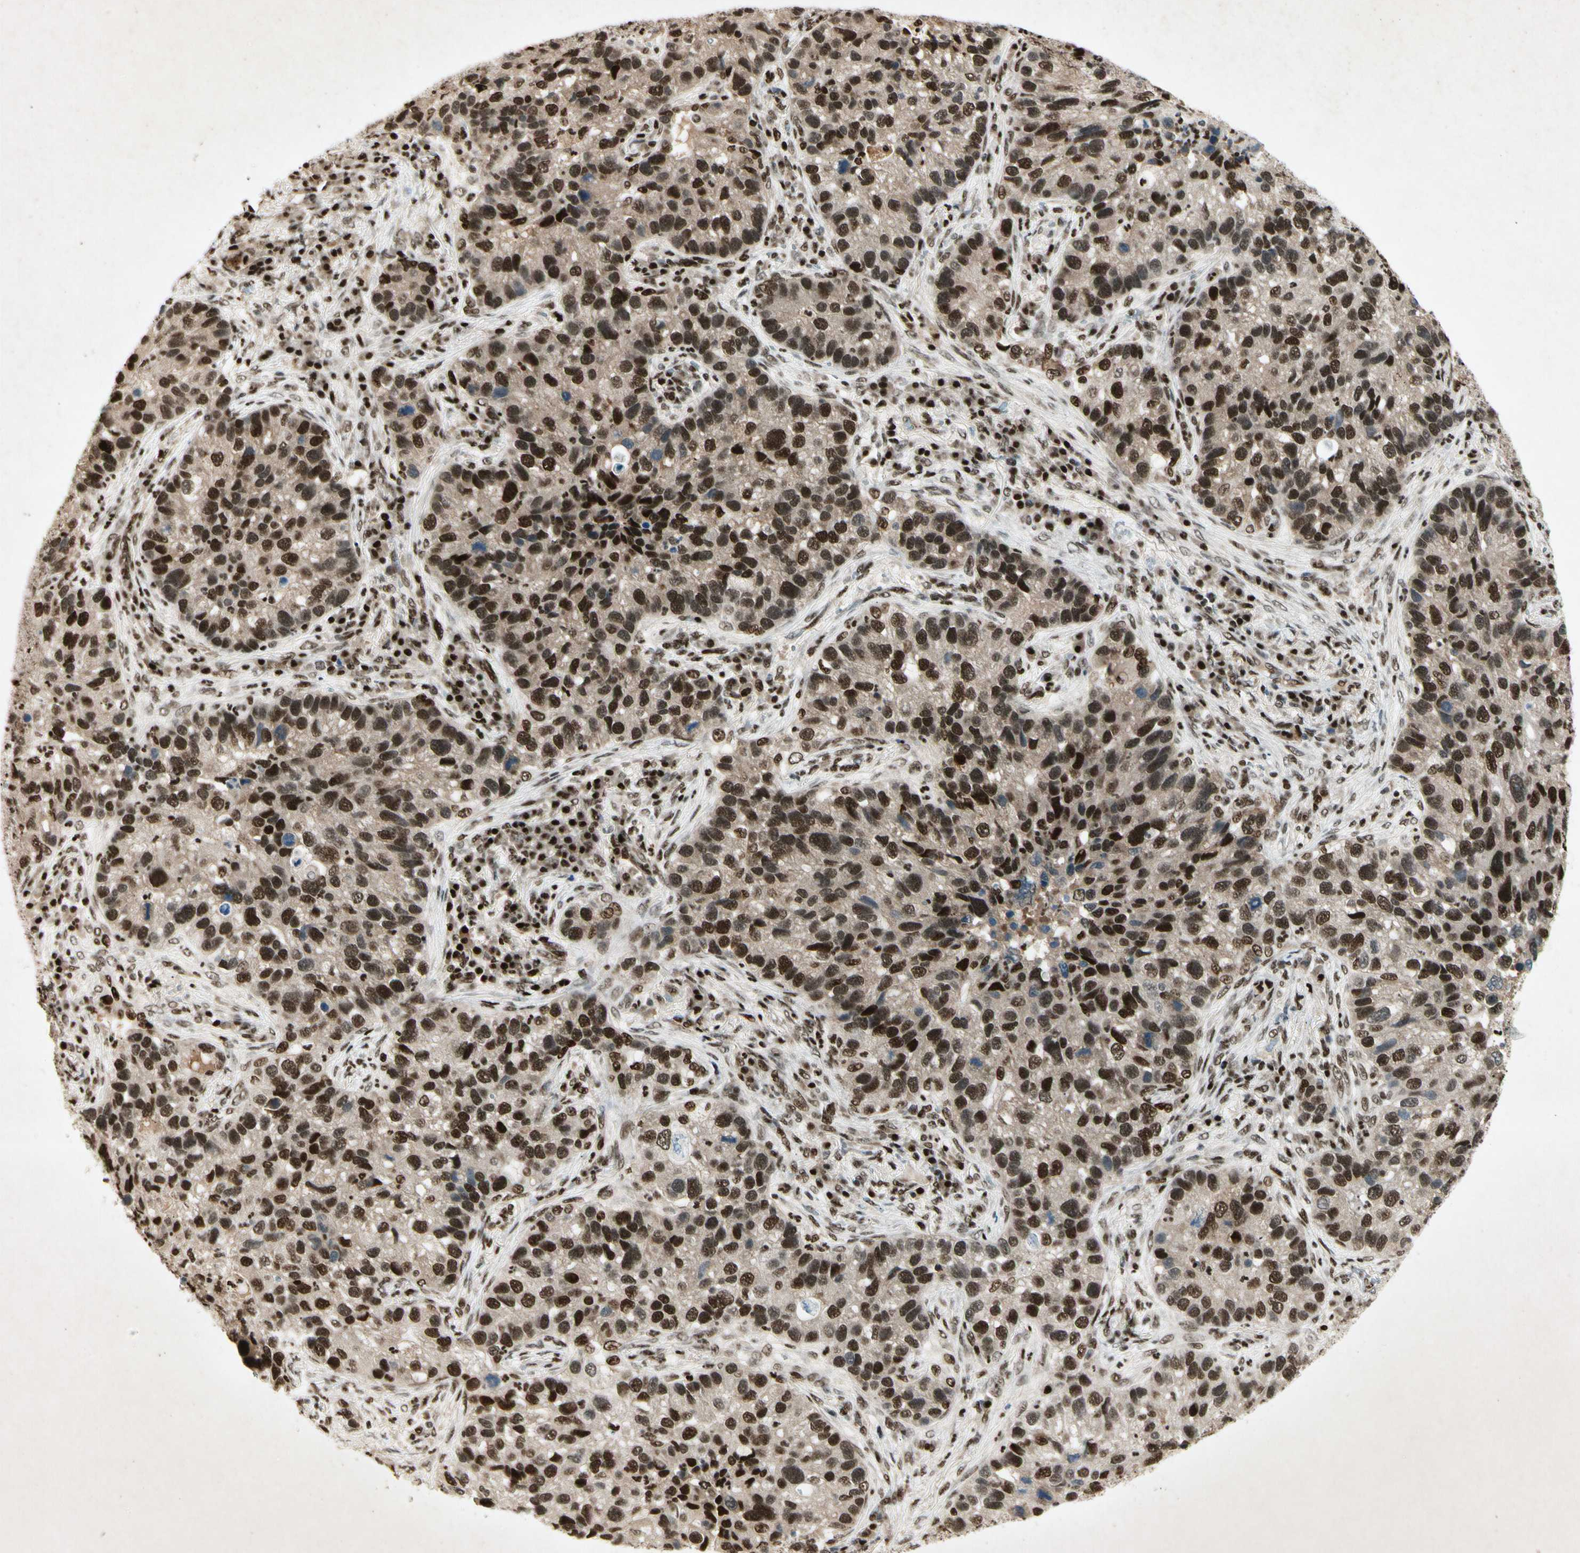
{"staining": {"intensity": "strong", "quantity": ">75%", "location": "nuclear"}, "tissue": "lung cancer", "cell_type": "Tumor cells", "image_type": "cancer", "snomed": [{"axis": "morphology", "description": "Normal tissue, NOS"}, {"axis": "morphology", "description": "Adenocarcinoma, NOS"}, {"axis": "topography", "description": "Bronchus"}, {"axis": "topography", "description": "Lung"}], "caption": "Immunohistochemistry (IHC) of human lung cancer (adenocarcinoma) shows high levels of strong nuclear staining in about >75% of tumor cells. (brown staining indicates protein expression, while blue staining denotes nuclei).", "gene": "RNF43", "patient": {"sex": "male", "age": 54}}